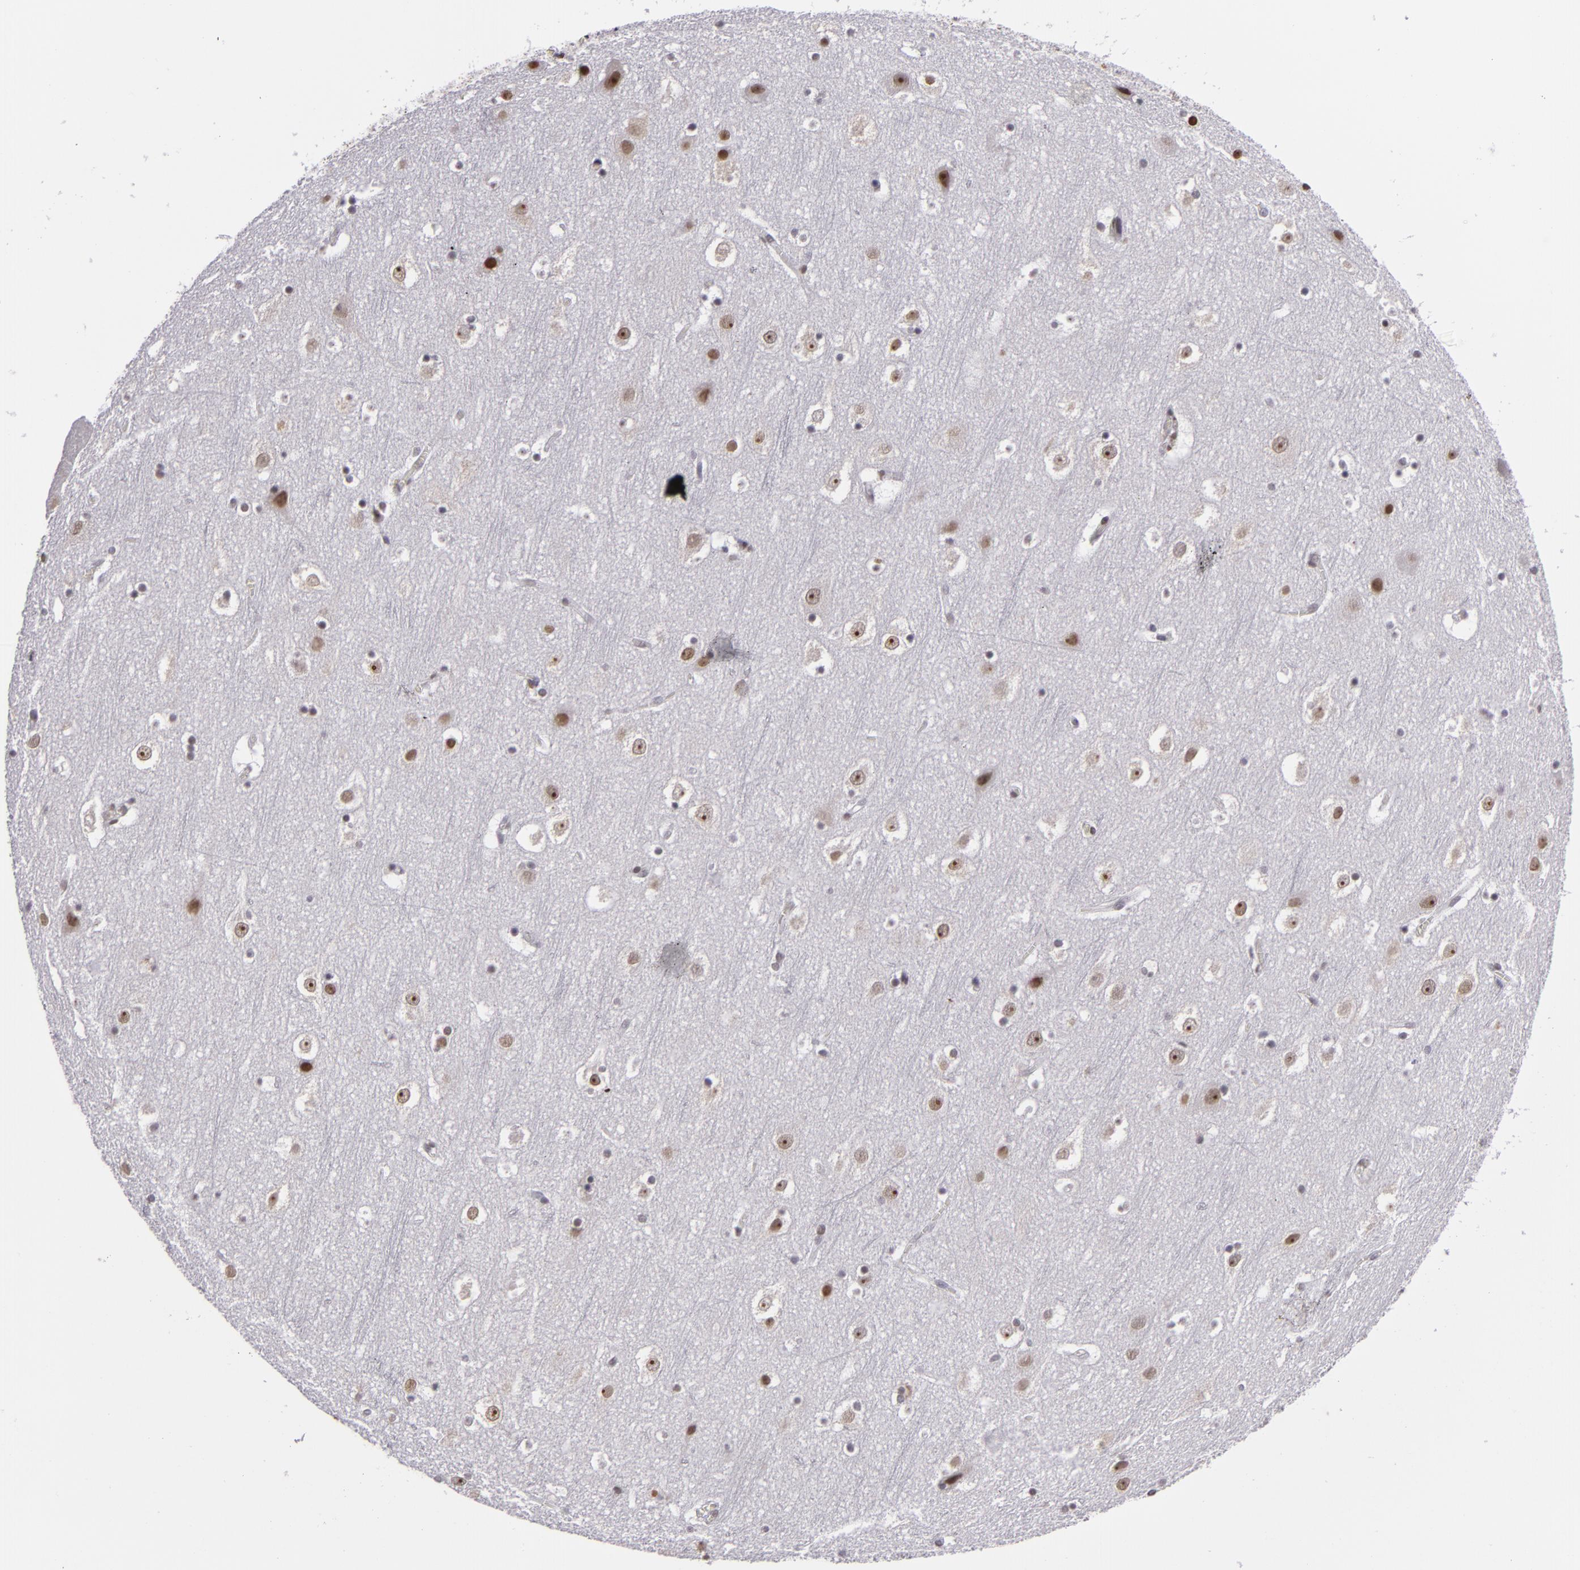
{"staining": {"intensity": "weak", "quantity": "<25%", "location": "nuclear"}, "tissue": "cerebral cortex", "cell_type": "Endothelial cells", "image_type": "normal", "snomed": [{"axis": "morphology", "description": "Normal tissue, NOS"}, {"axis": "topography", "description": "Cerebral cortex"}], "caption": "Immunohistochemistry (IHC) image of unremarkable cerebral cortex: cerebral cortex stained with DAB displays no significant protein expression in endothelial cells. The staining was performed using DAB (3,3'-diaminobenzidine) to visualize the protein expression in brown, while the nuclei were stained in blue with hematoxylin (Magnification: 20x).", "gene": "RRP7A", "patient": {"sex": "male", "age": 45}}